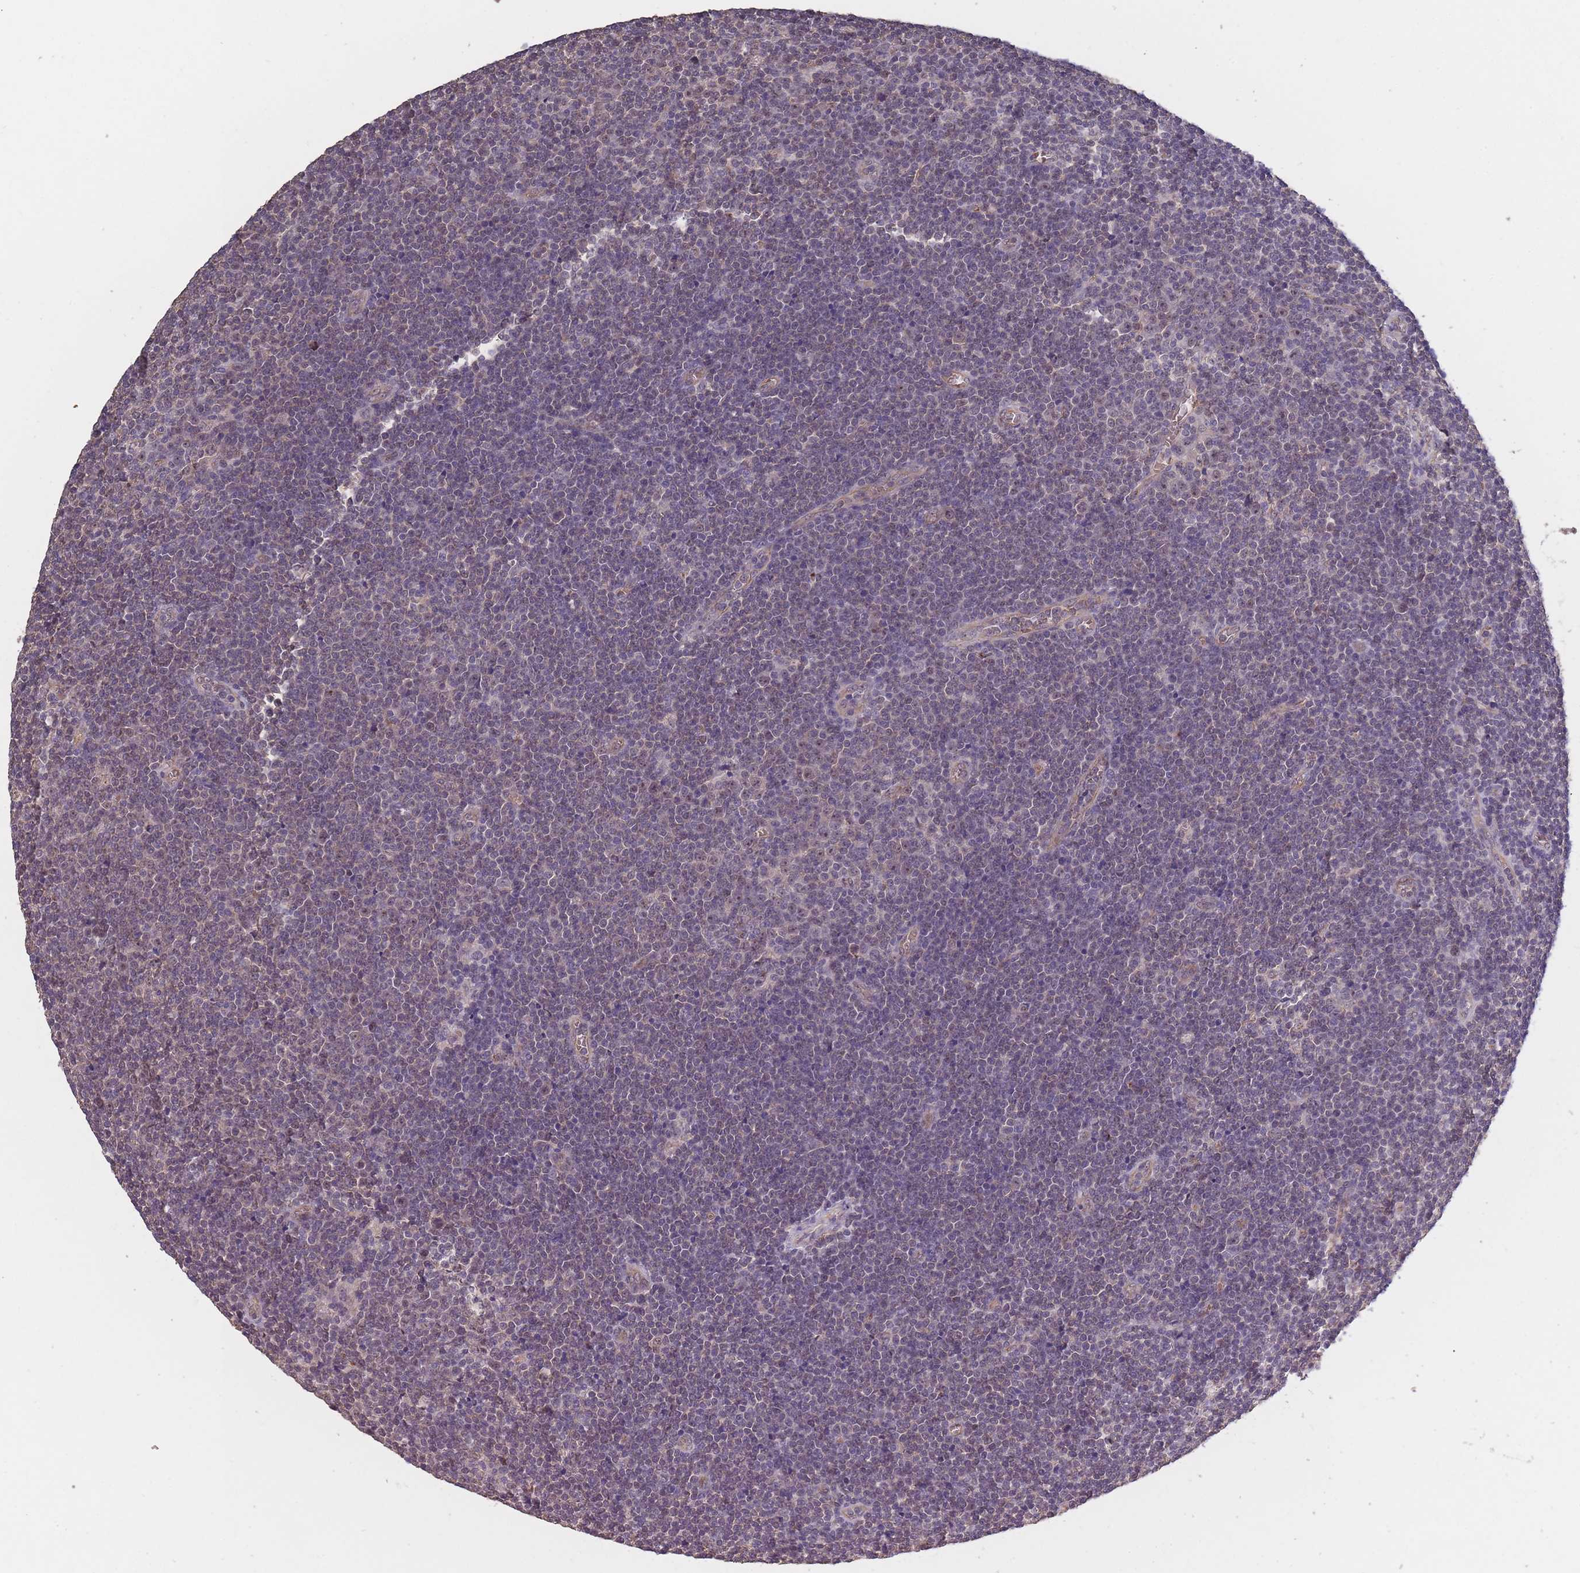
{"staining": {"intensity": "negative", "quantity": "none", "location": "none"}, "tissue": "lymphoma", "cell_type": "Tumor cells", "image_type": "cancer", "snomed": [{"axis": "morphology", "description": "Malignant lymphoma, non-Hodgkin's type, Low grade"}, {"axis": "topography", "description": "Lymph node"}], "caption": "This is an immunohistochemistry micrograph of lymphoma. There is no positivity in tumor cells.", "gene": "KIAA1755", "patient": {"sex": "male", "age": 48}}